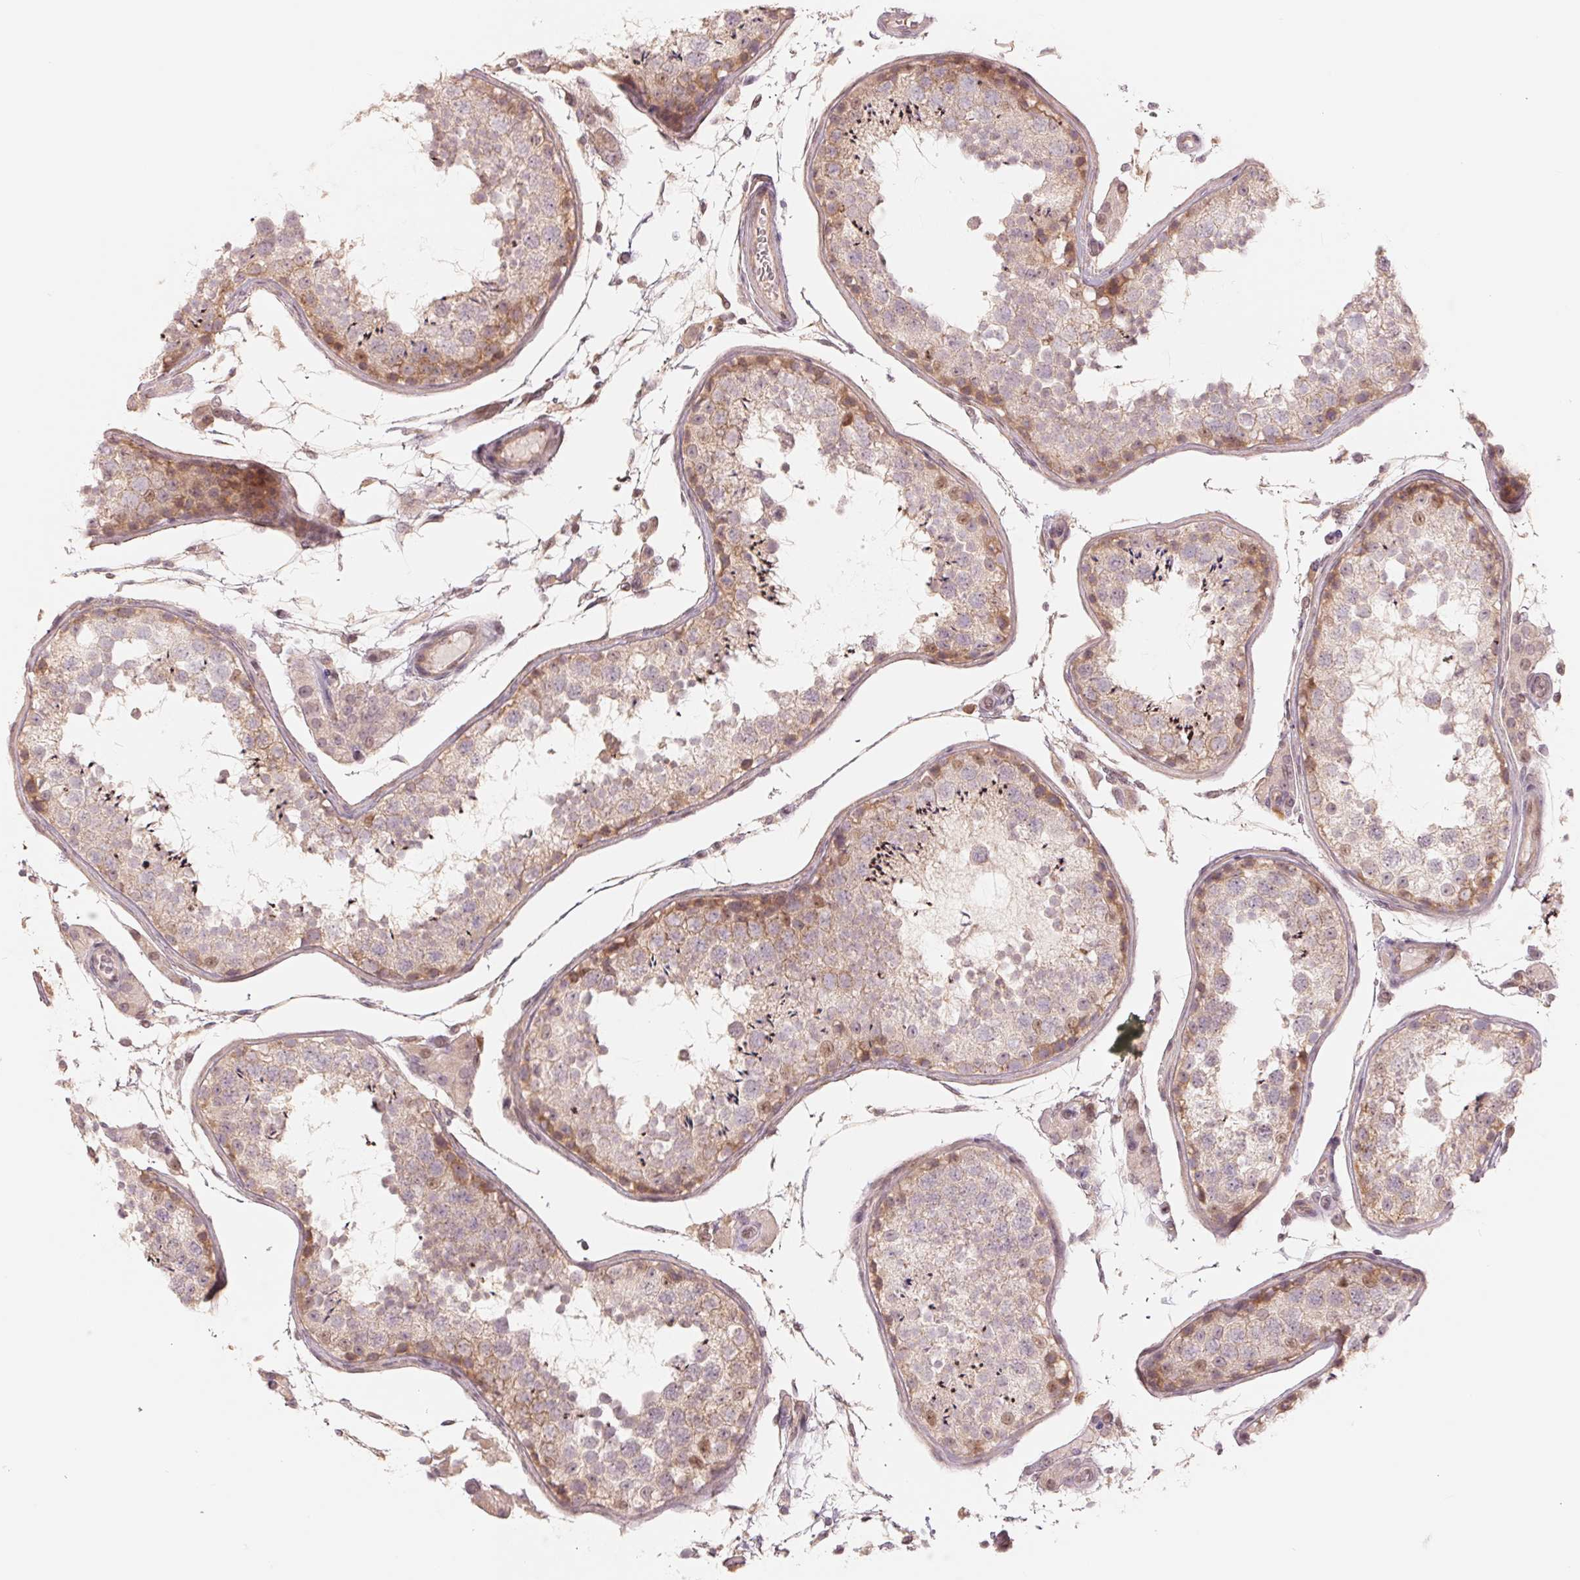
{"staining": {"intensity": "moderate", "quantity": "<25%", "location": "cytoplasmic/membranous"}, "tissue": "testis", "cell_type": "Cells in seminiferous ducts", "image_type": "normal", "snomed": [{"axis": "morphology", "description": "Normal tissue, NOS"}, {"axis": "topography", "description": "Testis"}], "caption": "IHC staining of normal testis, which shows low levels of moderate cytoplasmic/membranous staining in approximately <25% of cells in seminiferous ducts indicating moderate cytoplasmic/membranous protein staining. The staining was performed using DAB (3,3'-diaminobenzidine) (brown) for protein detection and nuclei were counterstained in hematoxylin (blue).", "gene": "DENND2C", "patient": {"sex": "male", "age": 29}}